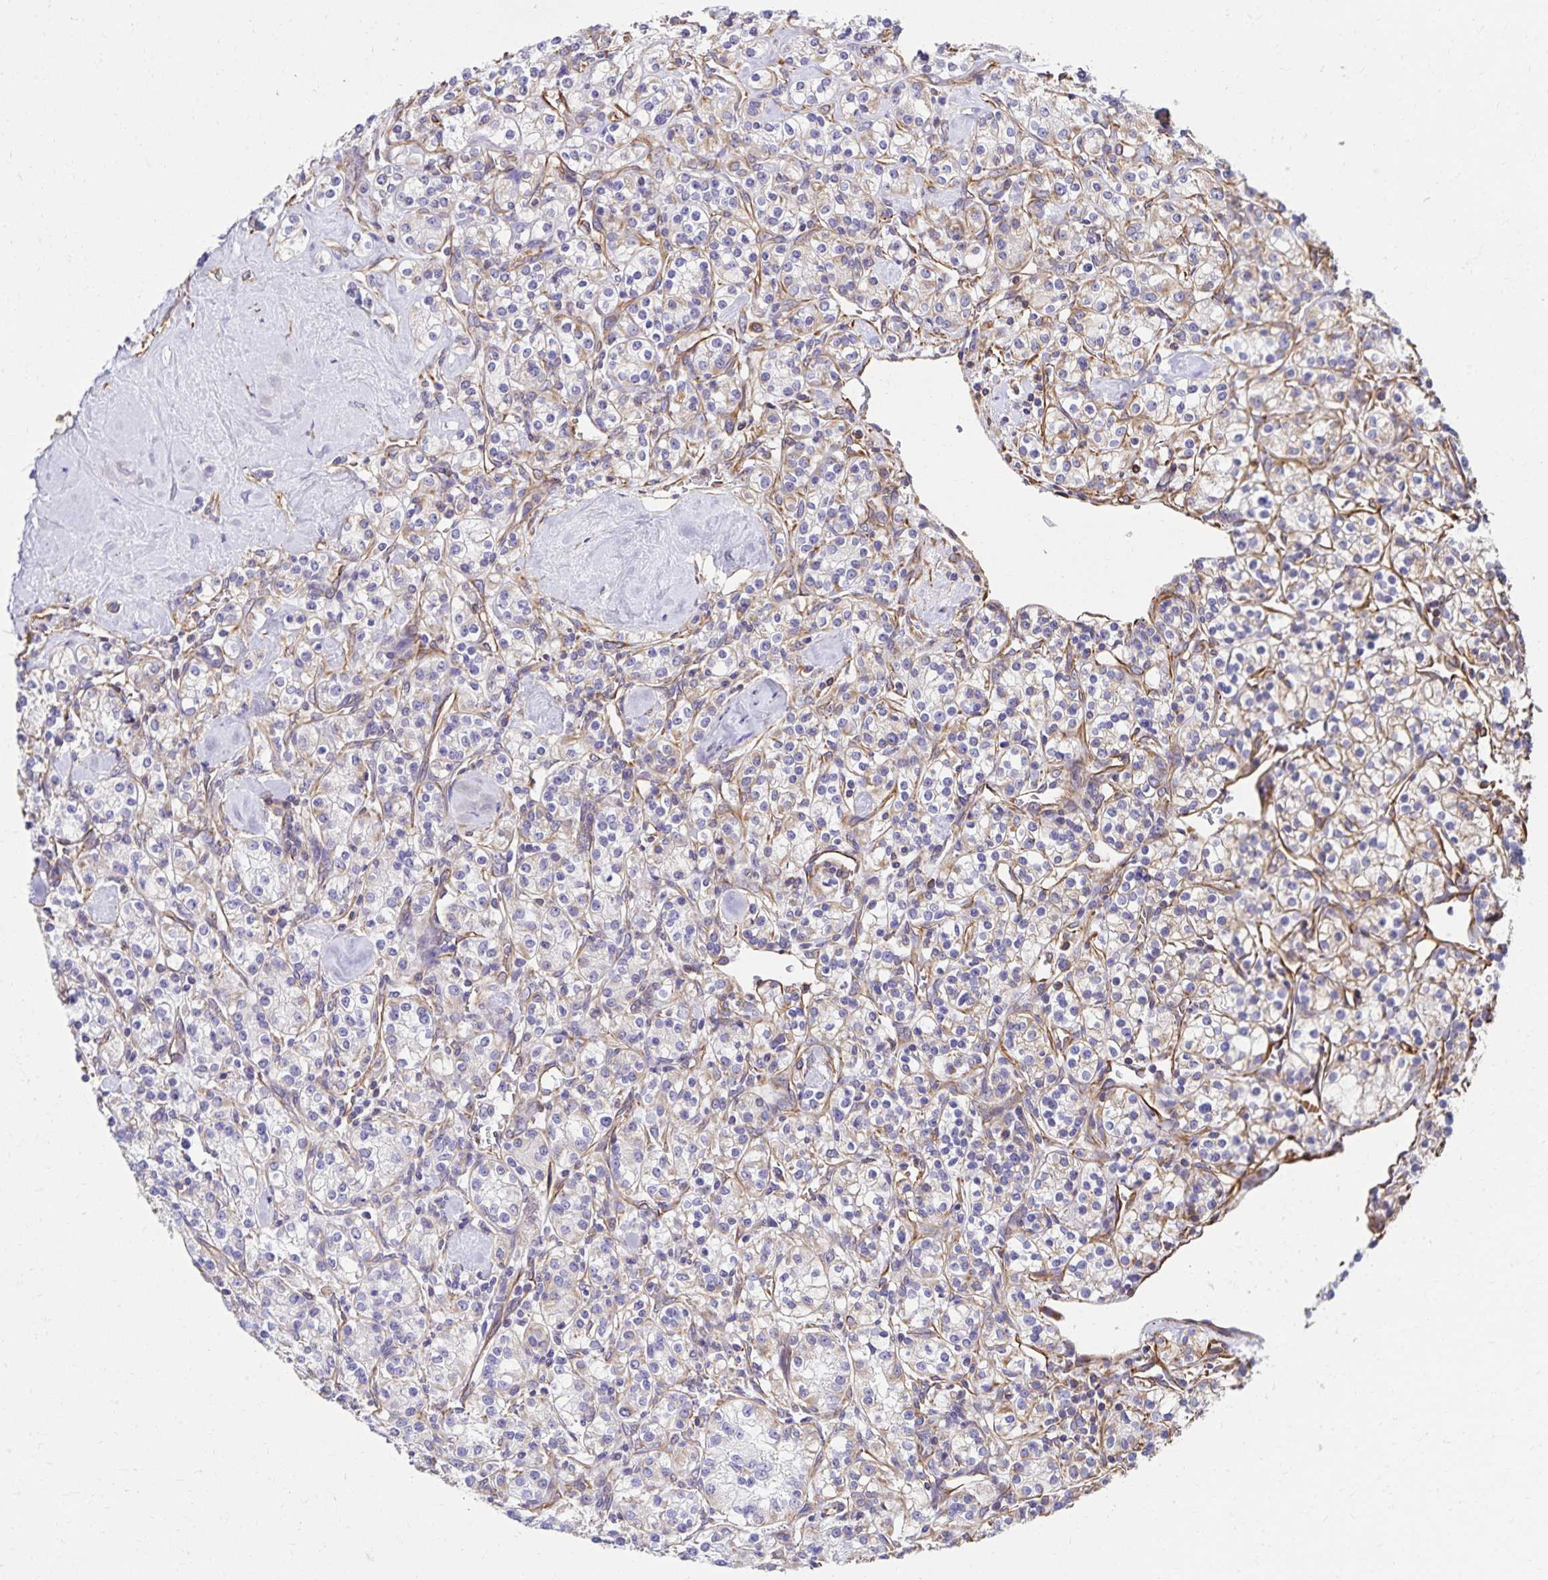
{"staining": {"intensity": "negative", "quantity": "none", "location": "none"}, "tissue": "renal cancer", "cell_type": "Tumor cells", "image_type": "cancer", "snomed": [{"axis": "morphology", "description": "Adenocarcinoma, NOS"}, {"axis": "topography", "description": "Kidney"}], "caption": "Renal cancer (adenocarcinoma) was stained to show a protein in brown. There is no significant expression in tumor cells.", "gene": "TRPV6", "patient": {"sex": "male", "age": 77}}